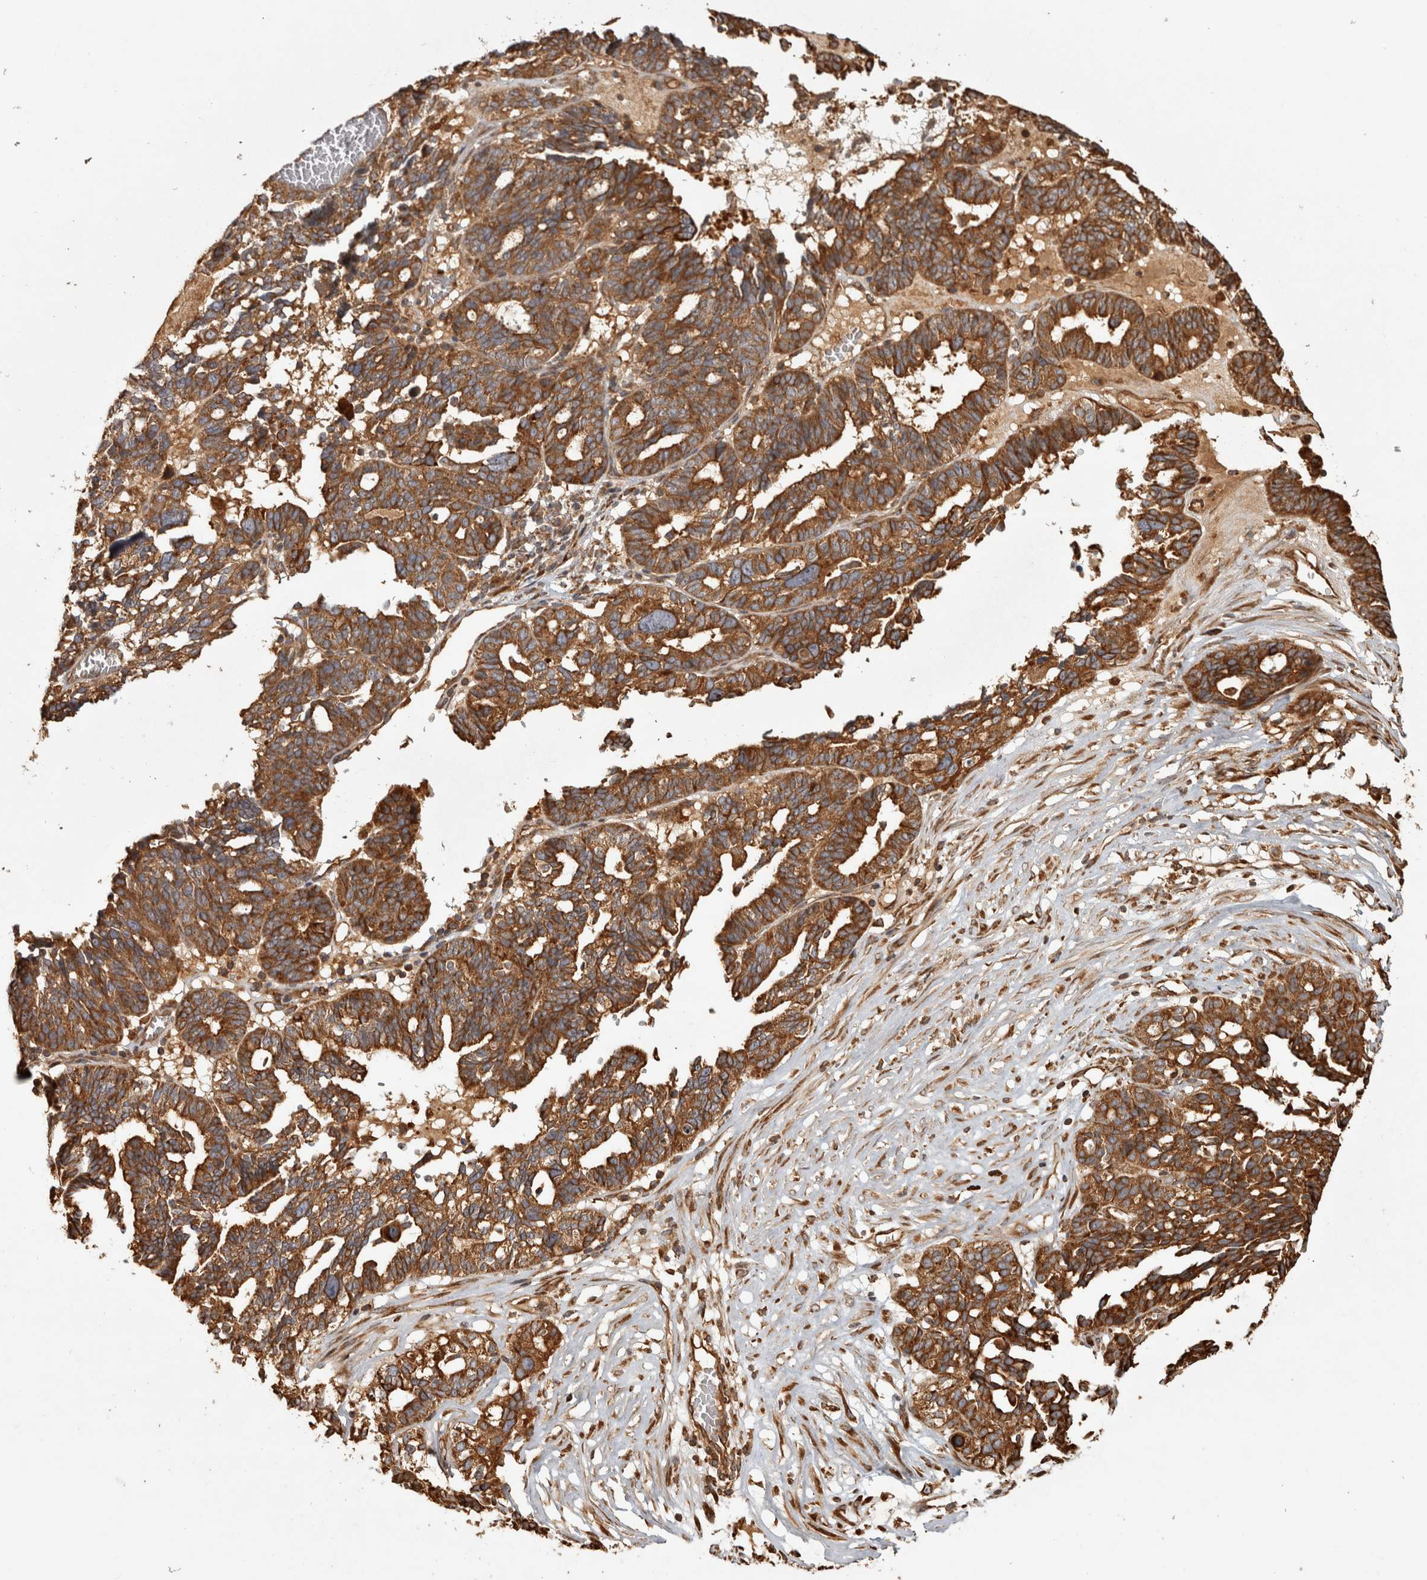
{"staining": {"intensity": "strong", "quantity": ">75%", "location": "cytoplasmic/membranous"}, "tissue": "ovarian cancer", "cell_type": "Tumor cells", "image_type": "cancer", "snomed": [{"axis": "morphology", "description": "Cystadenocarcinoma, serous, NOS"}, {"axis": "topography", "description": "Ovary"}], "caption": "A brown stain shows strong cytoplasmic/membranous positivity of a protein in serous cystadenocarcinoma (ovarian) tumor cells.", "gene": "CAMSAP2", "patient": {"sex": "female", "age": 59}}